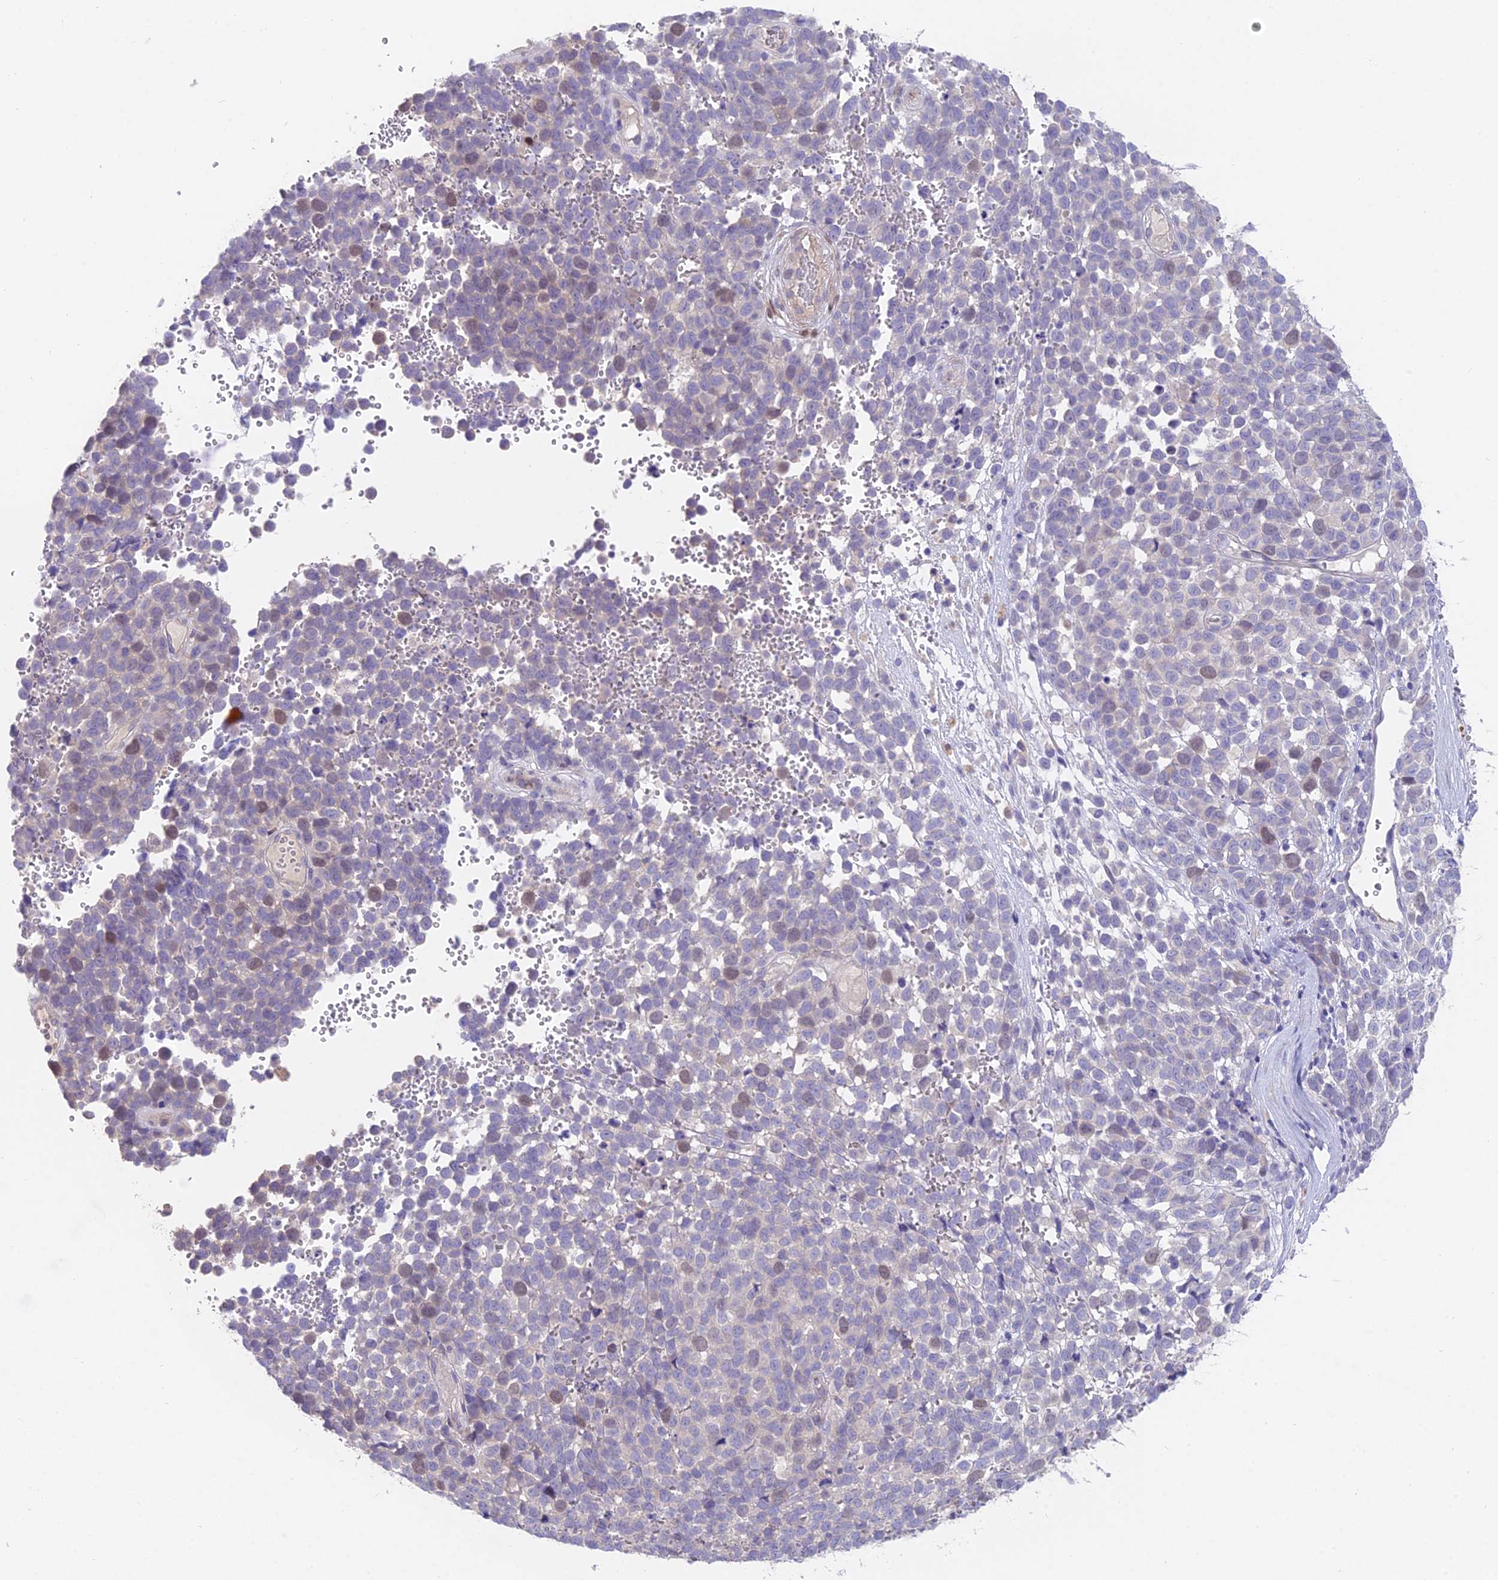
{"staining": {"intensity": "weak", "quantity": "<25%", "location": "nuclear"}, "tissue": "melanoma", "cell_type": "Tumor cells", "image_type": "cancer", "snomed": [{"axis": "morphology", "description": "Malignant melanoma, NOS"}, {"axis": "topography", "description": "Nose, NOS"}], "caption": "This histopathology image is of melanoma stained with immunohistochemistry to label a protein in brown with the nuclei are counter-stained blue. There is no expression in tumor cells. (DAB immunohistochemistry (IHC) visualized using brightfield microscopy, high magnification).", "gene": "FAM168B", "patient": {"sex": "female", "age": 48}}